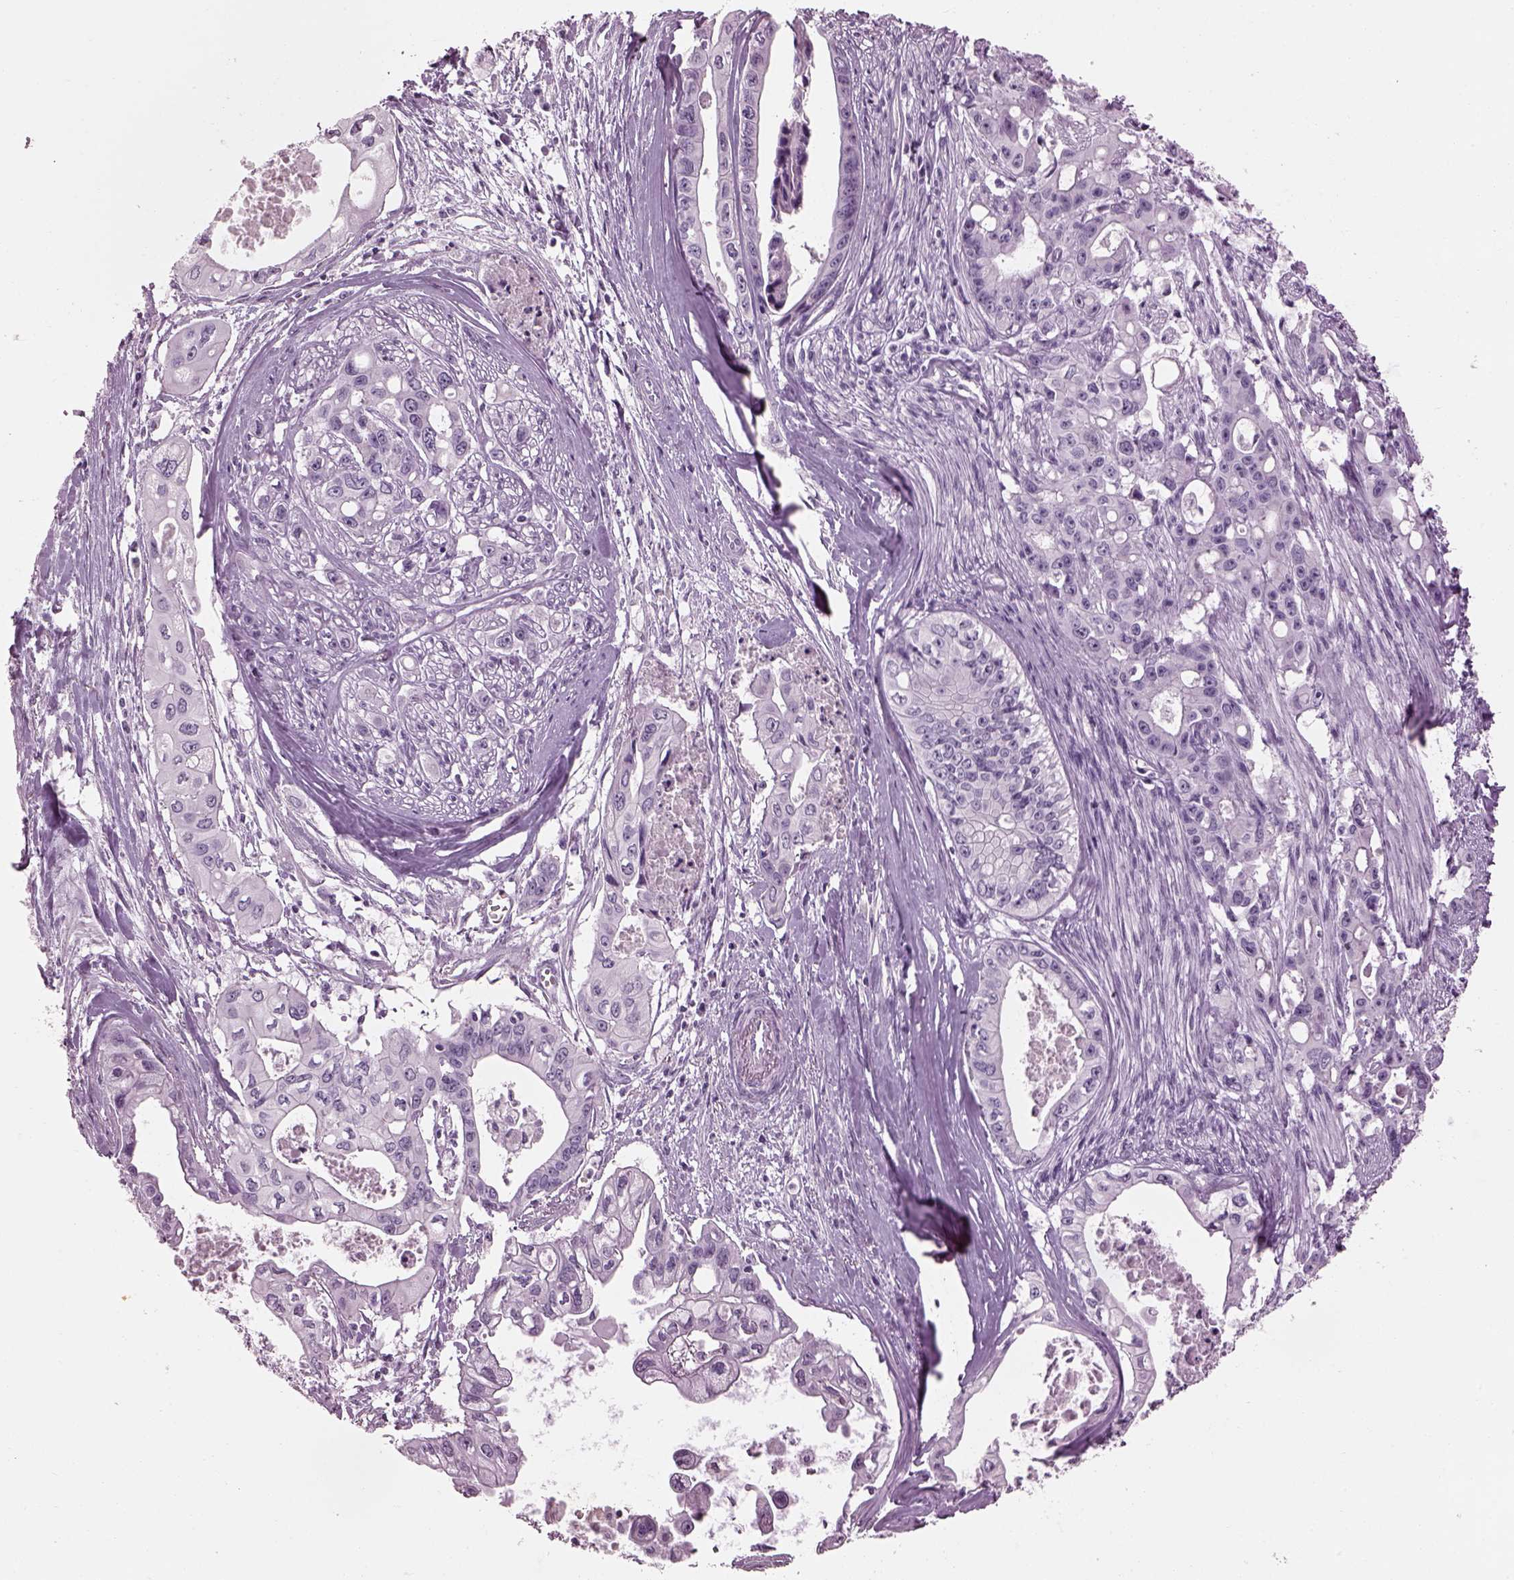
{"staining": {"intensity": "negative", "quantity": "none", "location": "none"}, "tissue": "pancreatic cancer", "cell_type": "Tumor cells", "image_type": "cancer", "snomed": [{"axis": "morphology", "description": "Adenocarcinoma, NOS"}, {"axis": "topography", "description": "Pancreas"}], "caption": "Adenocarcinoma (pancreatic) was stained to show a protein in brown. There is no significant staining in tumor cells.", "gene": "ADGRG2", "patient": {"sex": "male", "age": 60}}